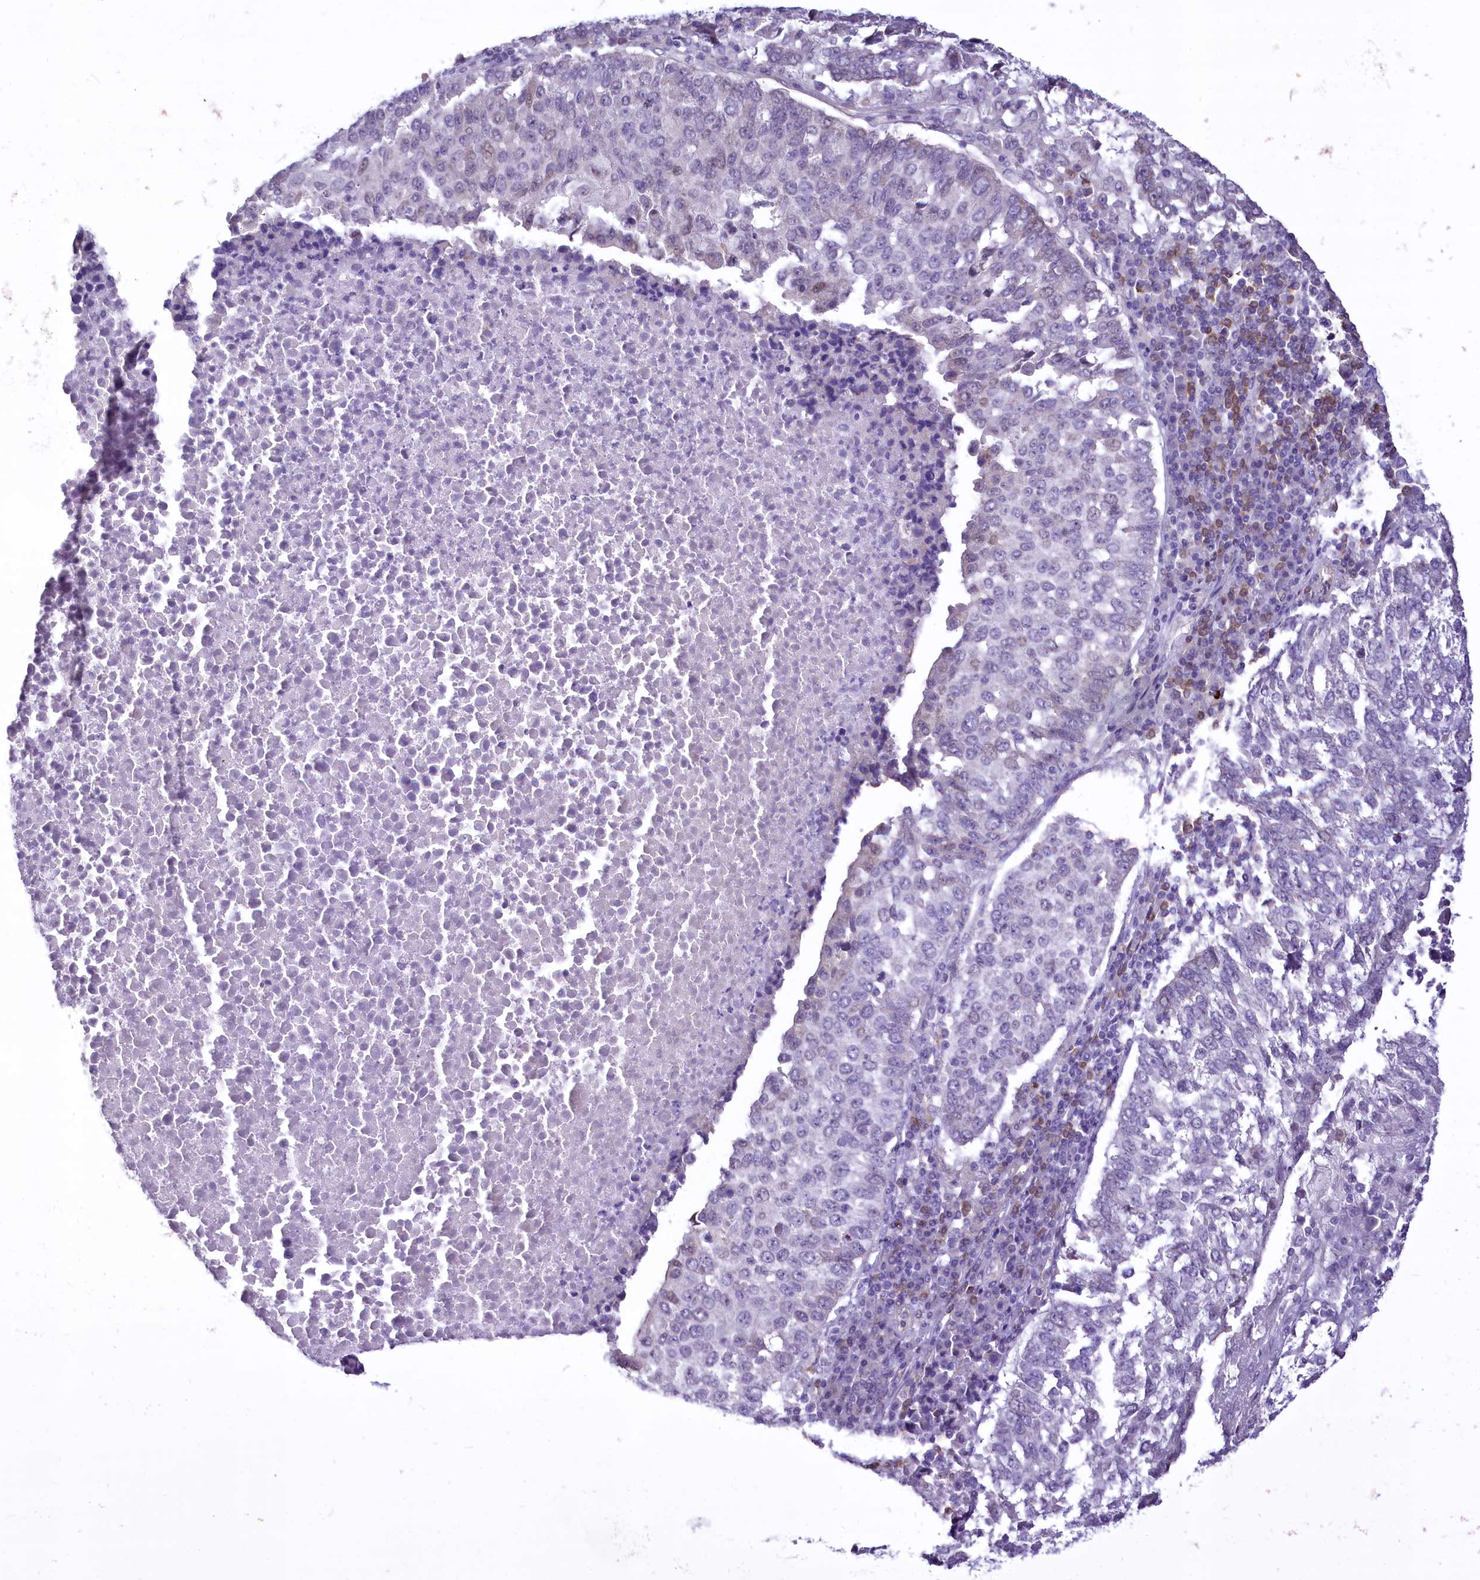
{"staining": {"intensity": "negative", "quantity": "none", "location": "none"}, "tissue": "lung cancer", "cell_type": "Tumor cells", "image_type": "cancer", "snomed": [{"axis": "morphology", "description": "Squamous cell carcinoma, NOS"}, {"axis": "topography", "description": "Lung"}], "caption": "A micrograph of human lung squamous cell carcinoma is negative for staining in tumor cells.", "gene": "BANK1", "patient": {"sex": "male", "age": 73}}